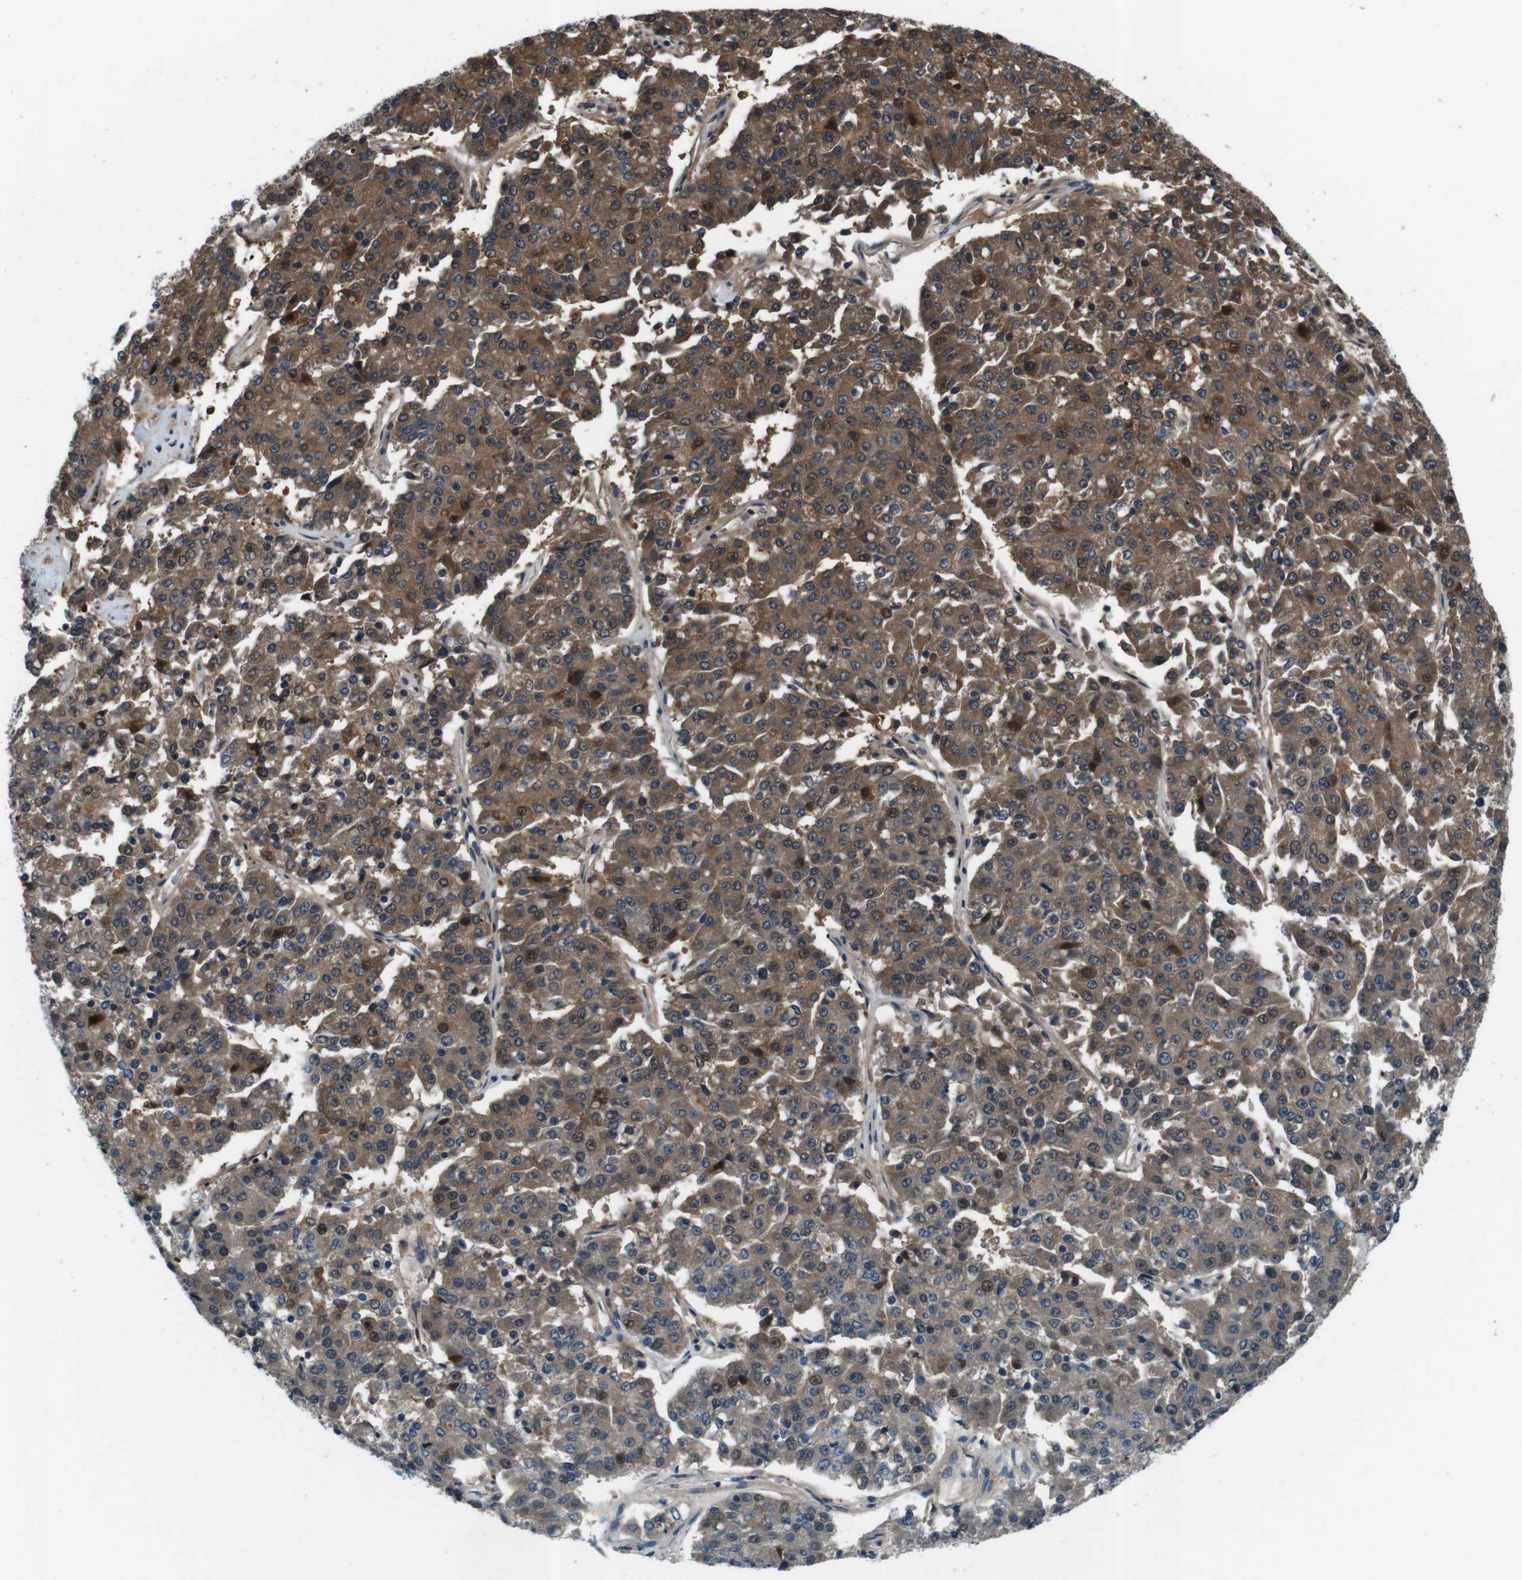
{"staining": {"intensity": "moderate", "quantity": ">75%", "location": "cytoplasmic/membranous,nuclear"}, "tissue": "pancreatic cancer", "cell_type": "Tumor cells", "image_type": "cancer", "snomed": [{"axis": "morphology", "description": "Adenocarcinoma, NOS"}, {"axis": "topography", "description": "Pancreas"}], "caption": "Pancreatic cancer stained with a protein marker reveals moderate staining in tumor cells.", "gene": "LRP5", "patient": {"sex": "male", "age": 50}}